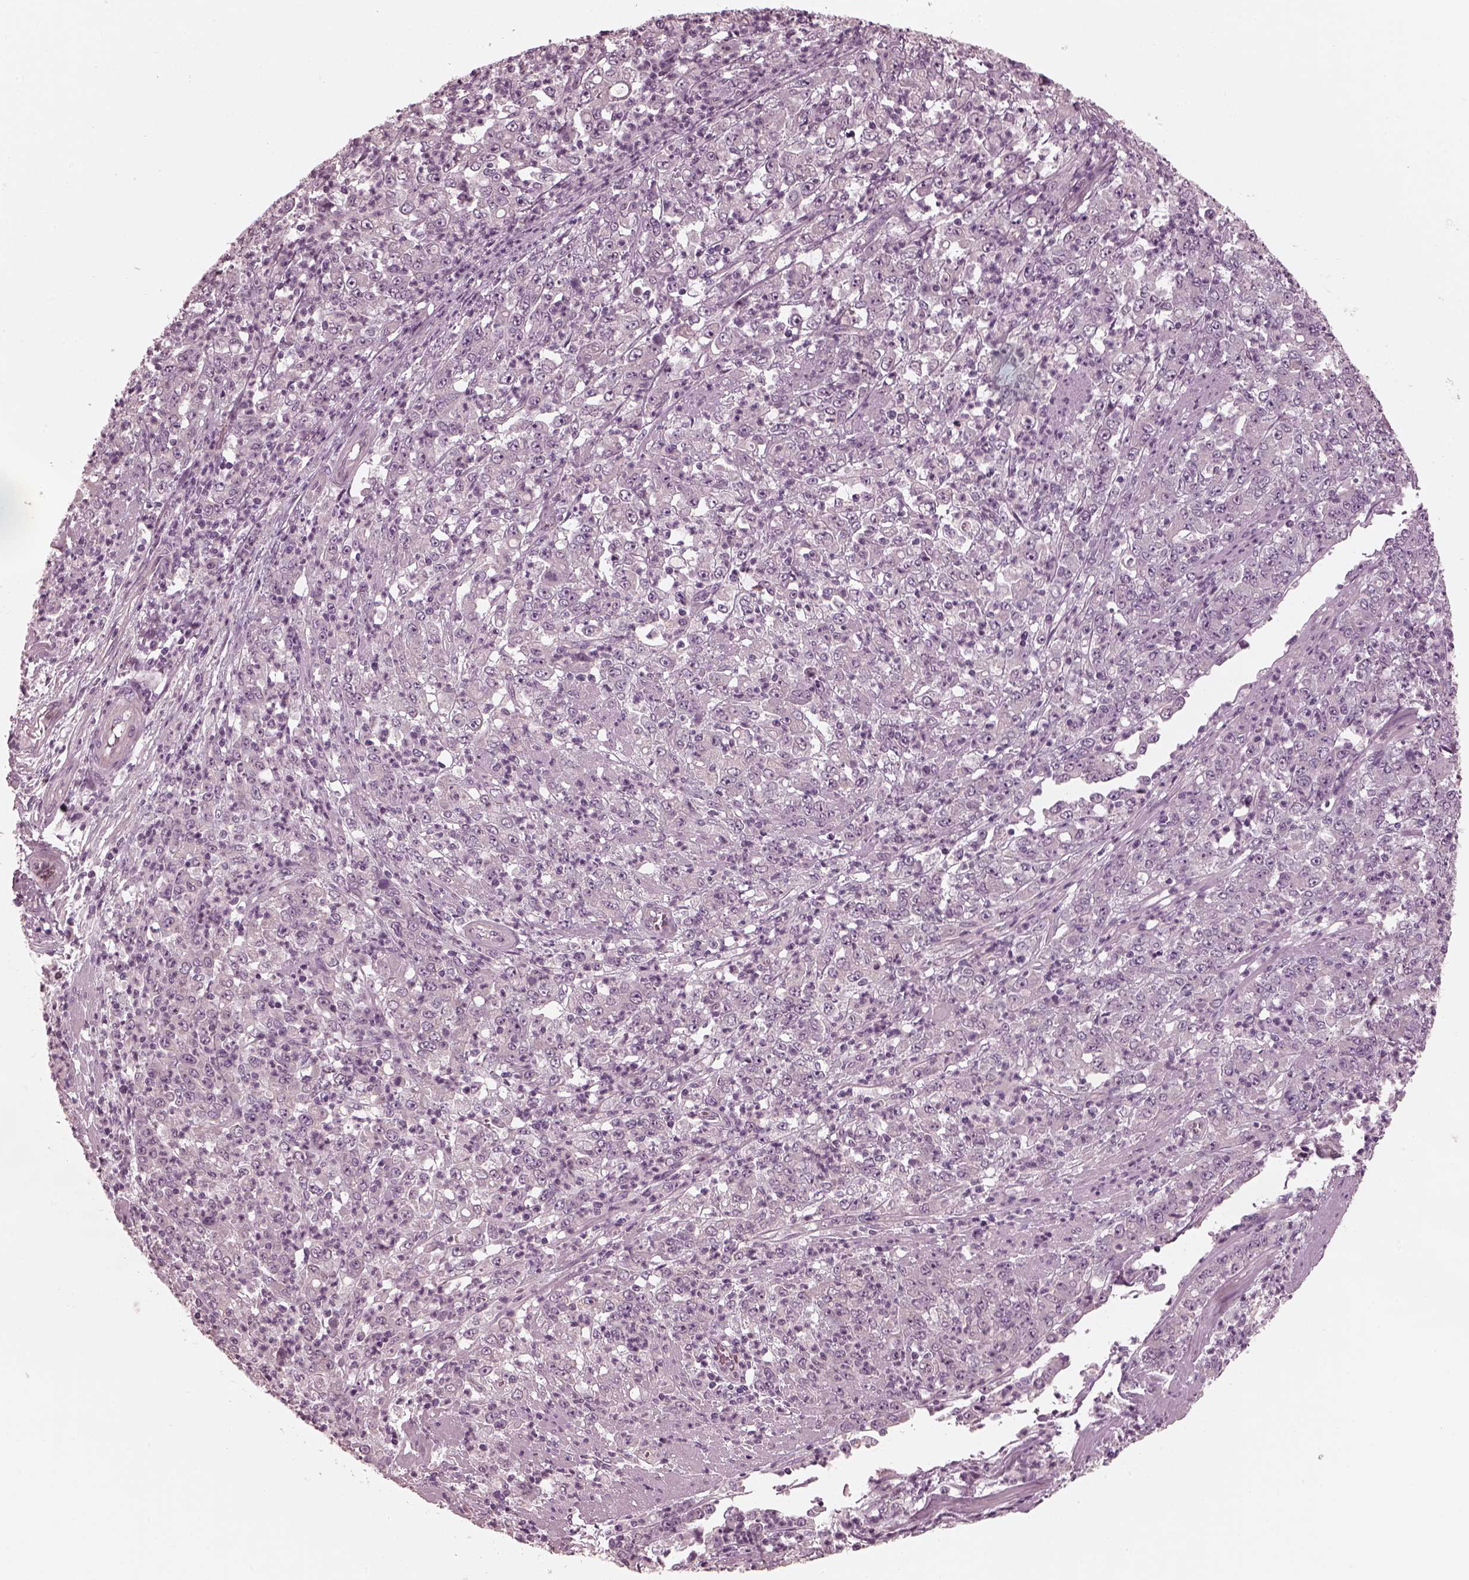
{"staining": {"intensity": "negative", "quantity": "none", "location": "none"}, "tissue": "stomach cancer", "cell_type": "Tumor cells", "image_type": "cancer", "snomed": [{"axis": "morphology", "description": "Adenocarcinoma, NOS"}, {"axis": "topography", "description": "Stomach, lower"}], "caption": "The IHC photomicrograph has no significant expression in tumor cells of stomach adenocarcinoma tissue.", "gene": "KIF6", "patient": {"sex": "female", "age": 71}}